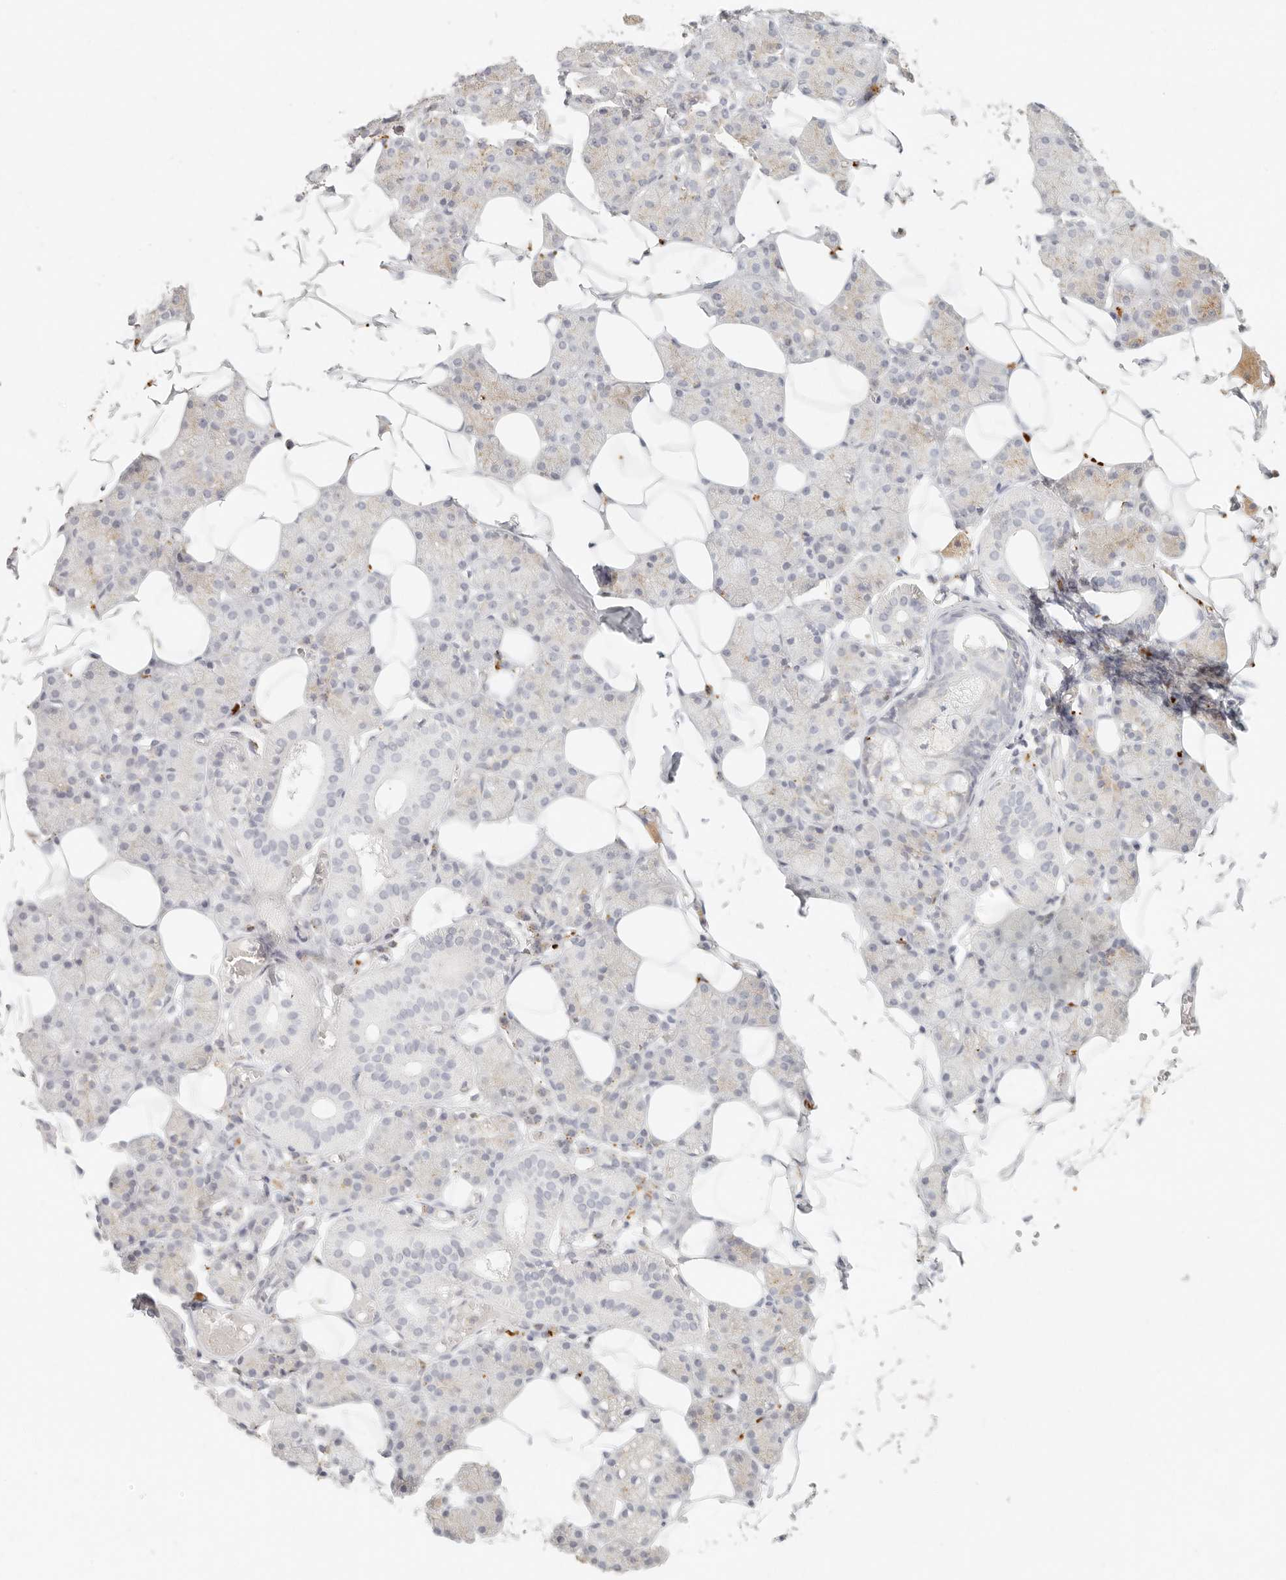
{"staining": {"intensity": "weak", "quantity": "<25%", "location": "cytoplasmic/membranous"}, "tissue": "salivary gland", "cell_type": "Glandular cells", "image_type": "normal", "snomed": [{"axis": "morphology", "description": "Normal tissue, NOS"}, {"axis": "topography", "description": "Salivary gland"}], "caption": "The histopathology image shows no staining of glandular cells in normal salivary gland.", "gene": "RNASET2", "patient": {"sex": "female", "age": 33}}